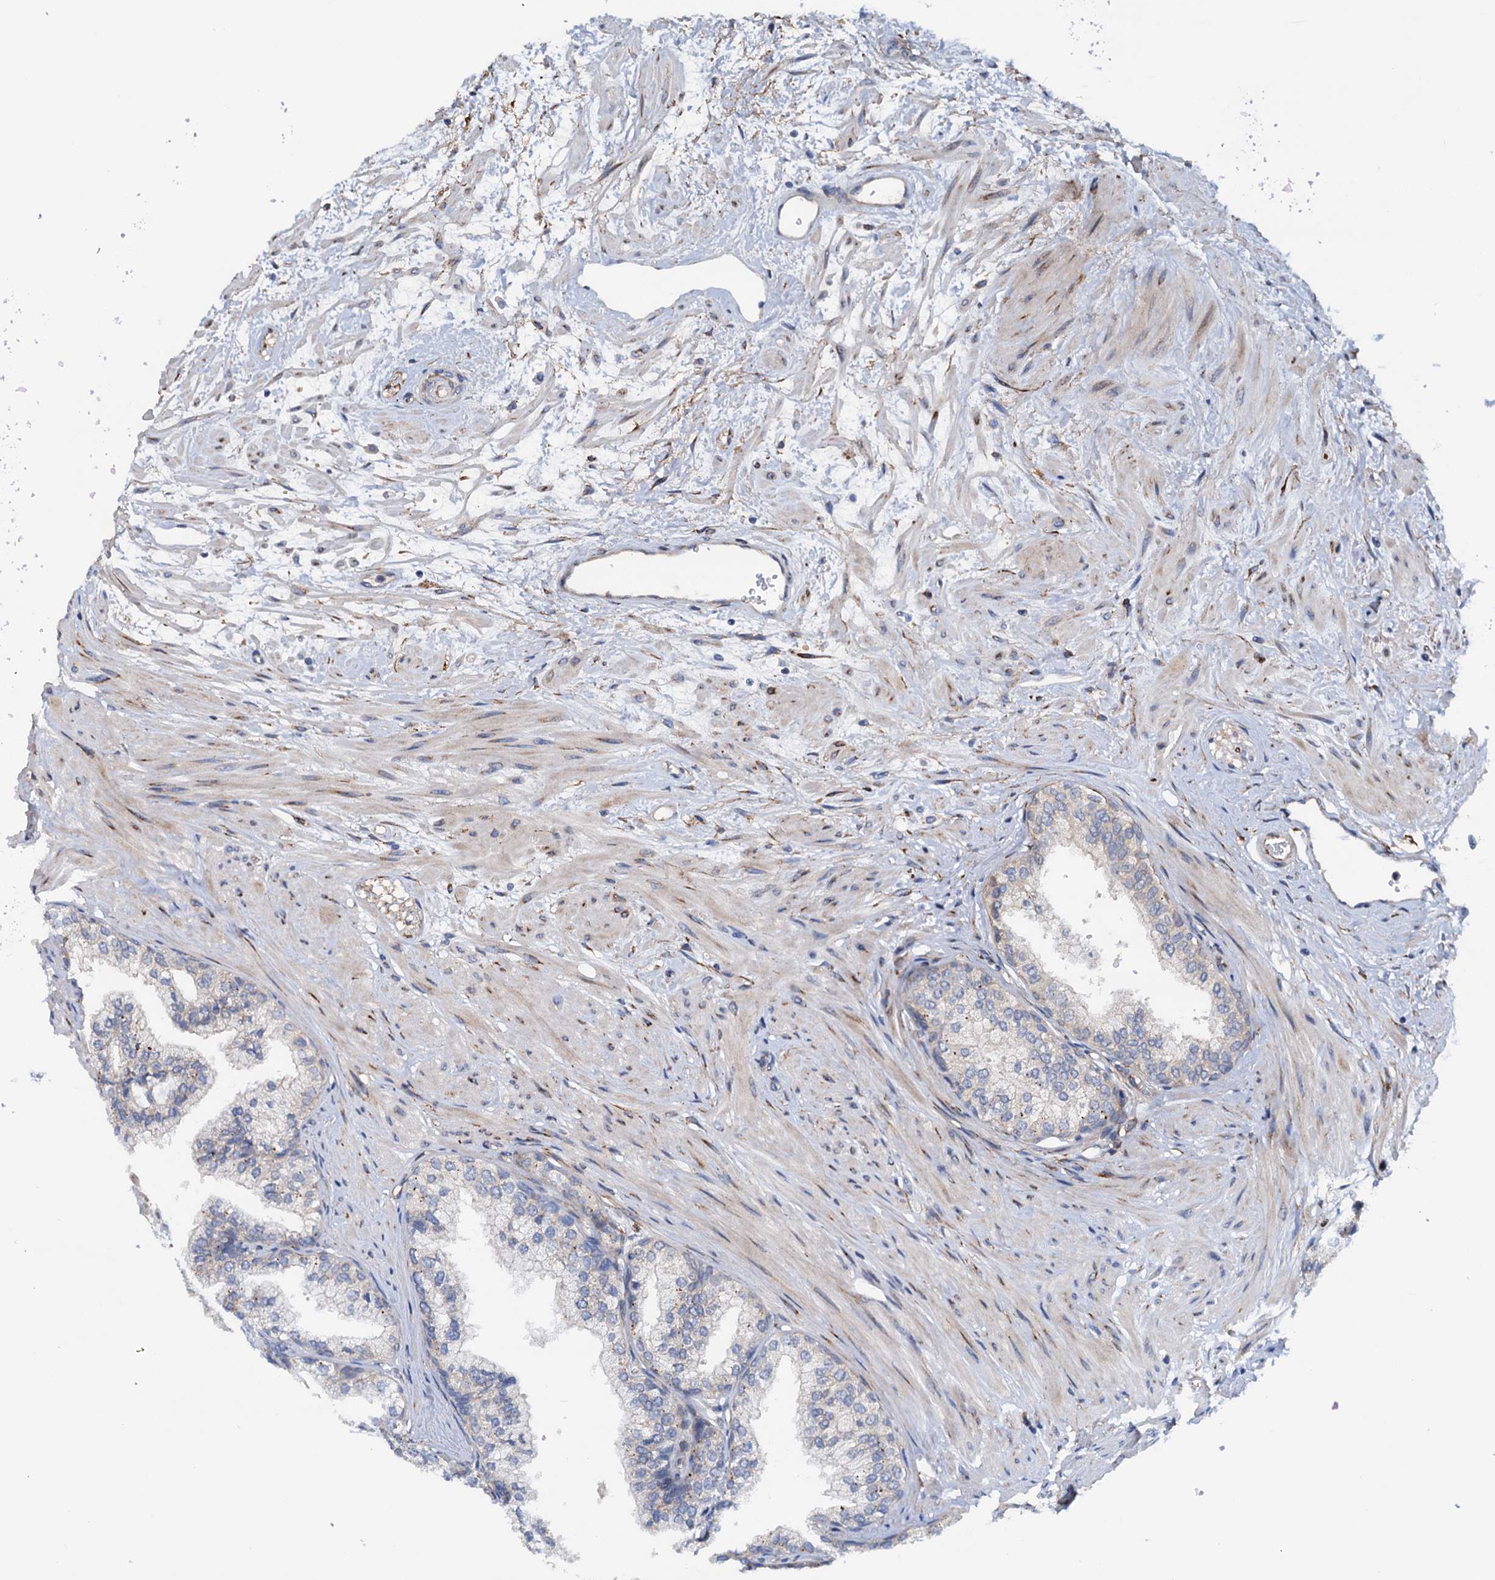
{"staining": {"intensity": "negative", "quantity": "none", "location": "none"}, "tissue": "prostate", "cell_type": "Glandular cells", "image_type": "normal", "snomed": [{"axis": "morphology", "description": "Normal tissue, NOS"}, {"axis": "topography", "description": "Prostate"}], "caption": "High magnification brightfield microscopy of benign prostate stained with DAB (3,3'-diaminobenzidine) (brown) and counterstained with hematoxylin (blue): glandular cells show no significant expression.", "gene": "RASSF9", "patient": {"sex": "male", "age": 60}}